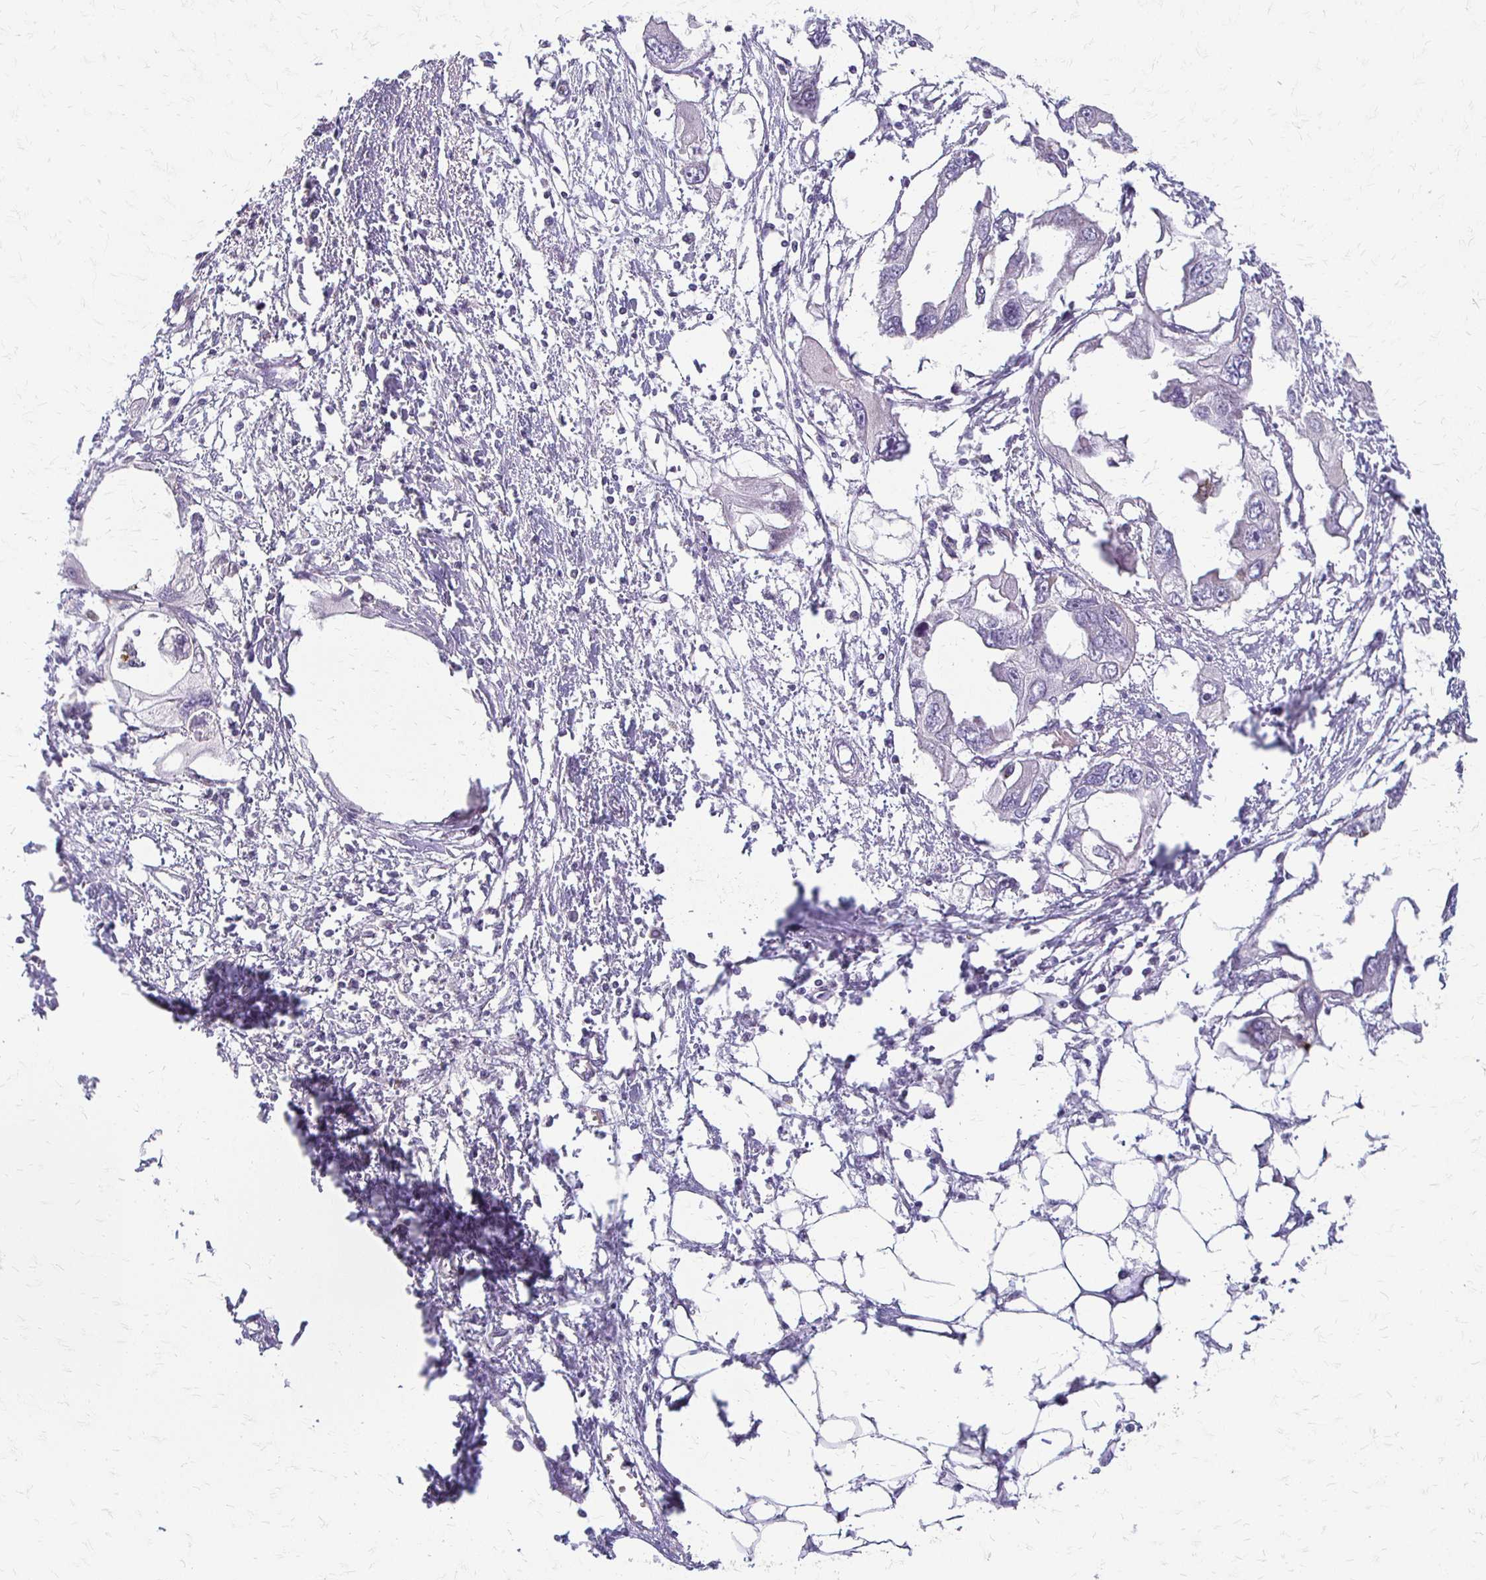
{"staining": {"intensity": "negative", "quantity": "none", "location": "none"}, "tissue": "endometrial cancer", "cell_type": "Tumor cells", "image_type": "cancer", "snomed": [{"axis": "morphology", "description": "Adenocarcinoma, NOS"}, {"axis": "morphology", "description": "Adenocarcinoma, metastatic, NOS"}, {"axis": "topography", "description": "Adipose tissue"}, {"axis": "topography", "description": "Endometrium"}], "caption": "Tumor cells show no significant positivity in endometrial cancer (metastatic adenocarcinoma). The staining is performed using DAB brown chromogen with nuclei counter-stained in using hematoxylin.", "gene": "ACP5", "patient": {"sex": "female", "age": 67}}